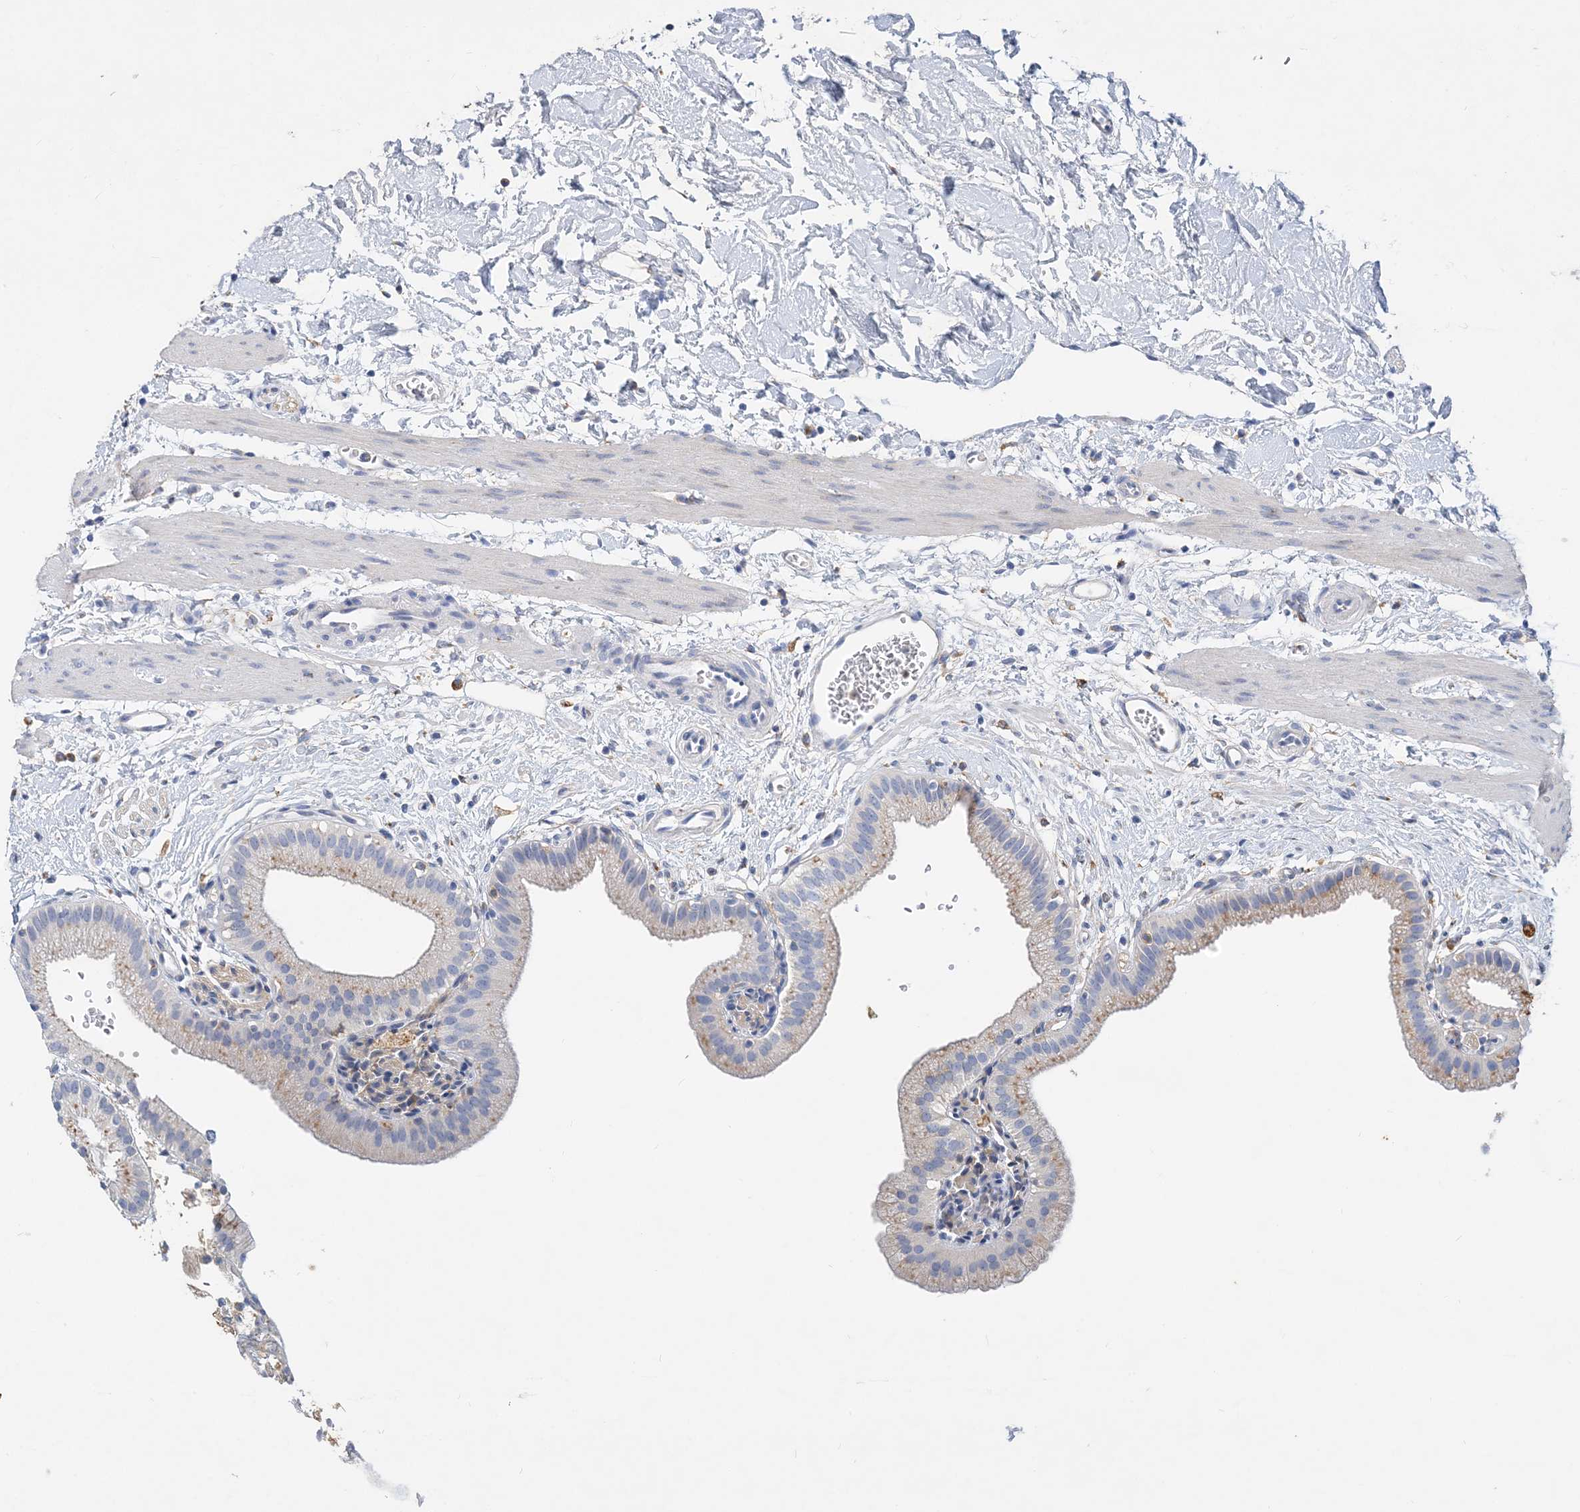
{"staining": {"intensity": "moderate", "quantity": "<25%", "location": "cytoplasmic/membranous"}, "tissue": "gallbladder", "cell_type": "Glandular cells", "image_type": "normal", "snomed": [{"axis": "morphology", "description": "Normal tissue, NOS"}, {"axis": "topography", "description": "Gallbladder"}], "caption": "The micrograph shows immunohistochemical staining of unremarkable gallbladder. There is moderate cytoplasmic/membranous positivity is seen in about <25% of glandular cells.", "gene": "GRINA", "patient": {"sex": "male", "age": 55}}